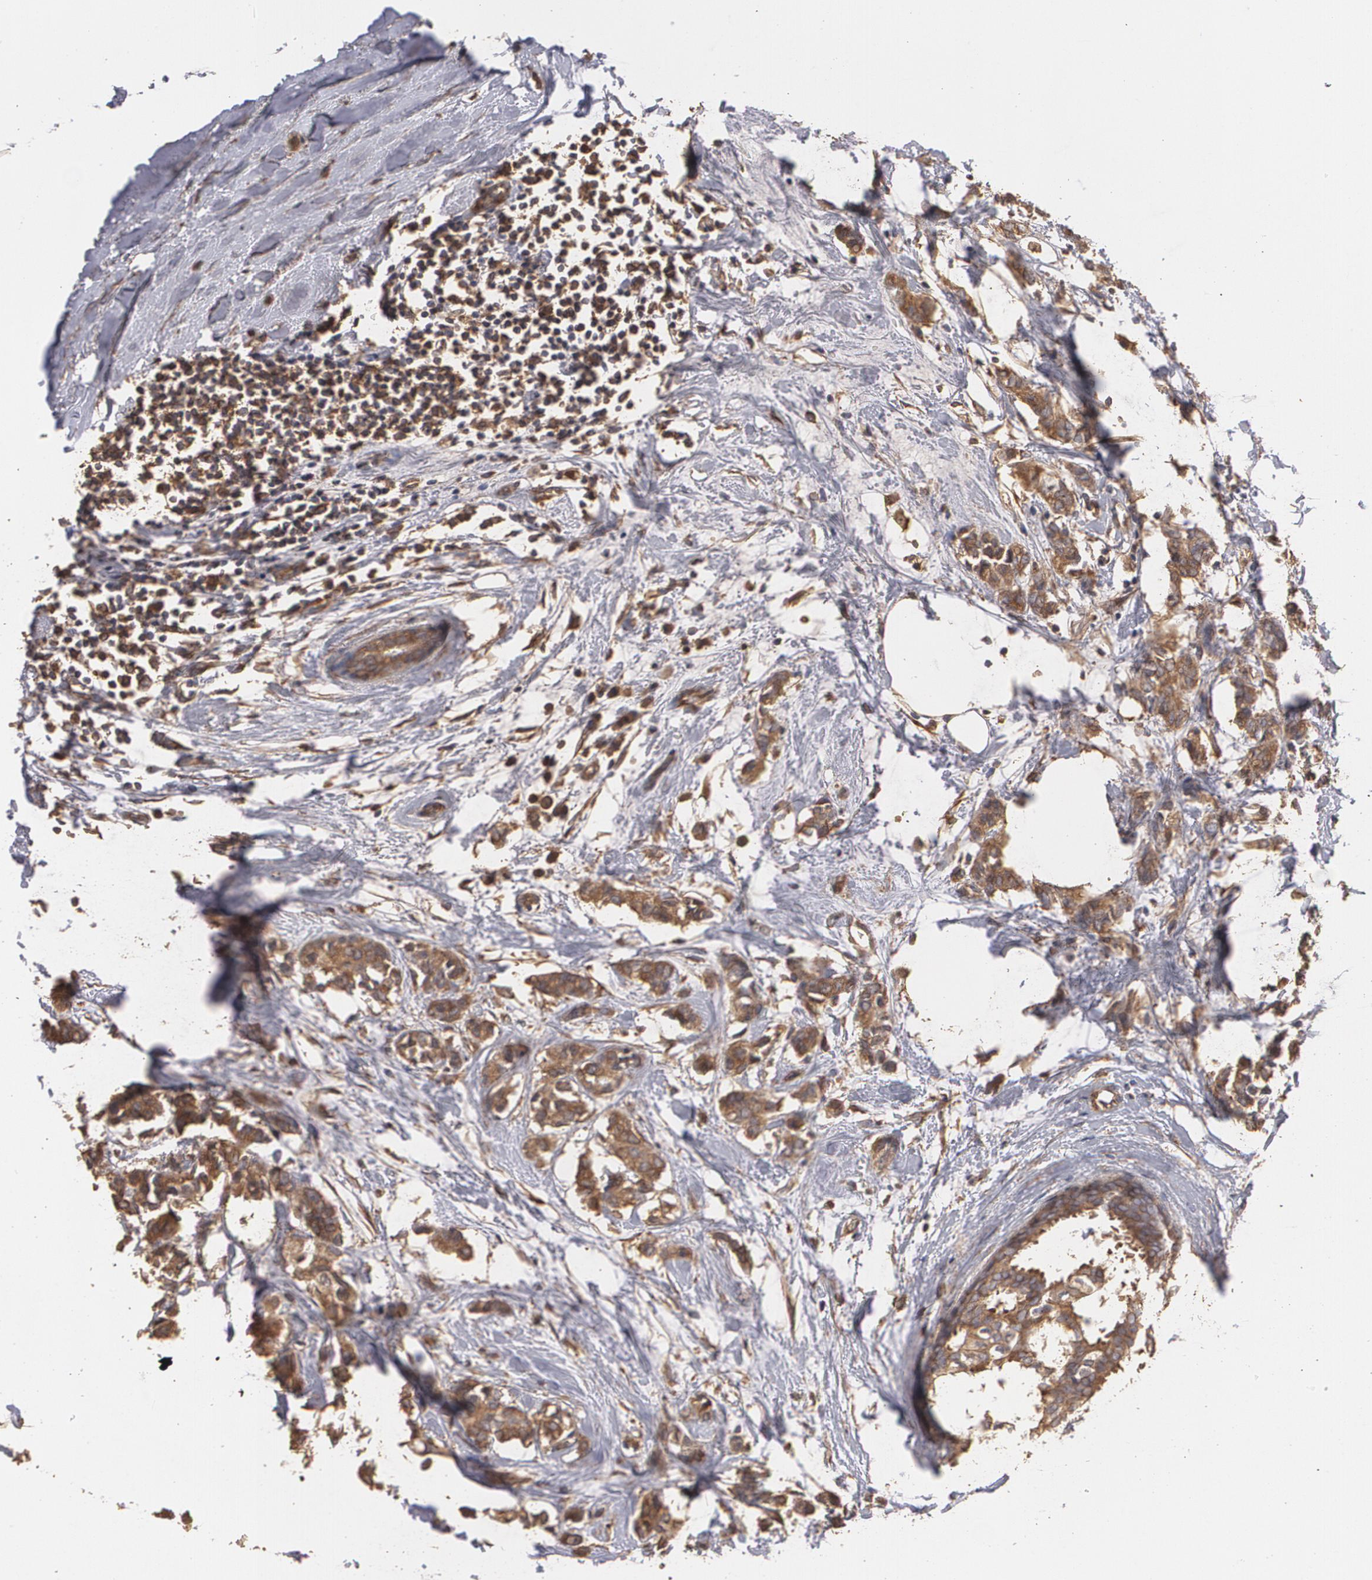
{"staining": {"intensity": "moderate", "quantity": ">75%", "location": "cytoplasmic/membranous"}, "tissue": "breast cancer", "cell_type": "Tumor cells", "image_type": "cancer", "snomed": [{"axis": "morphology", "description": "Duct carcinoma"}, {"axis": "topography", "description": "Breast"}], "caption": "Human breast invasive ductal carcinoma stained for a protein (brown) shows moderate cytoplasmic/membranous positive positivity in about >75% of tumor cells.", "gene": "PON1", "patient": {"sex": "female", "age": 84}}